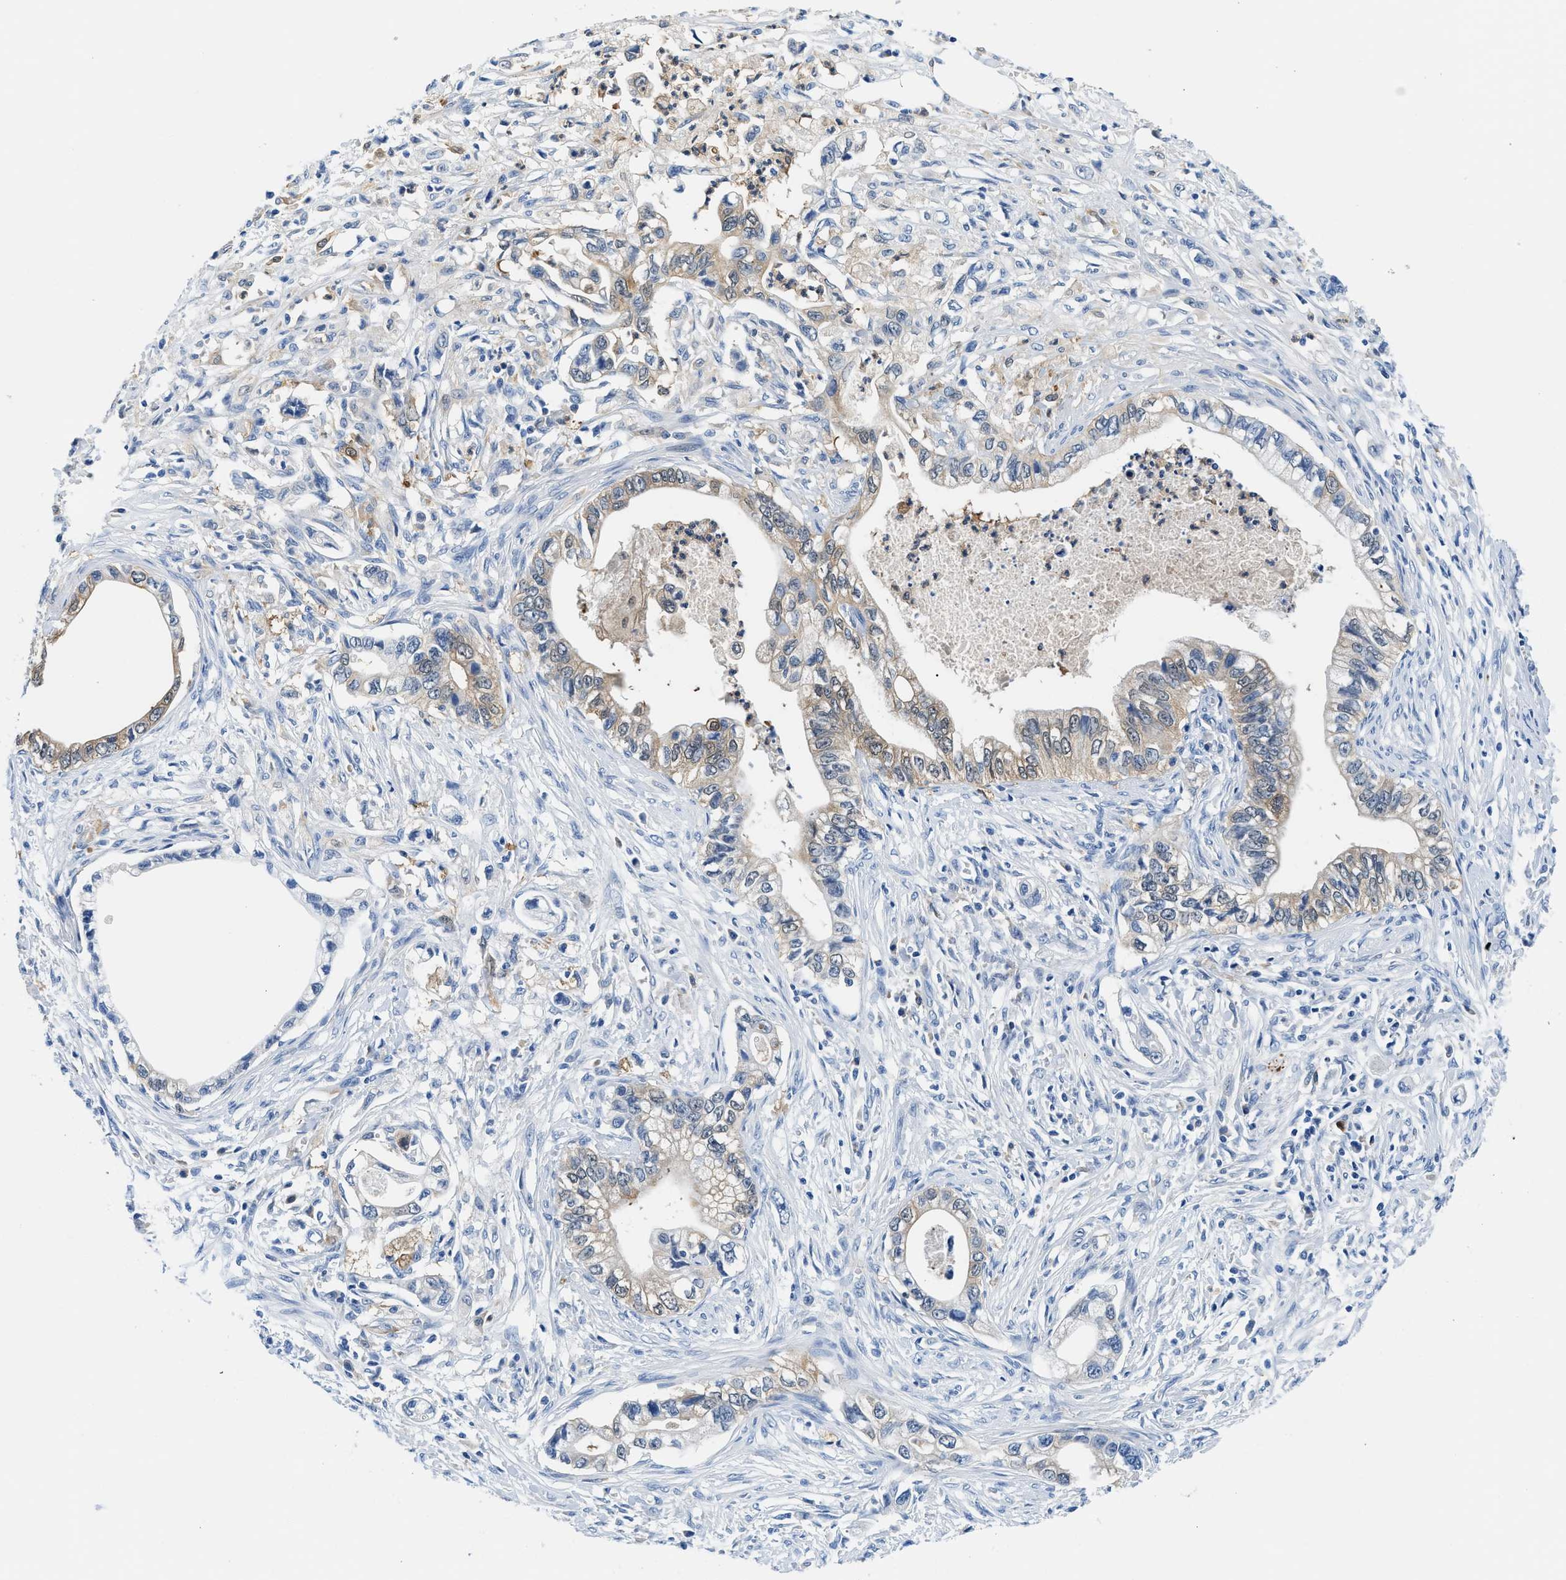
{"staining": {"intensity": "weak", "quantity": "25%-75%", "location": "cytoplasmic/membranous"}, "tissue": "pancreatic cancer", "cell_type": "Tumor cells", "image_type": "cancer", "snomed": [{"axis": "morphology", "description": "Adenocarcinoma, NOS"}, {"axis": "topography", "description": "Pancreas"}], "caption": "Human pancreatic cancer stained for a protein (brown) exhibits weak cytoplasmic/membranous positive positivity in approximately 25%-75% of tumor cells.", "gene": "FADS6", "patient": {"sex": "male", "age": 56}}